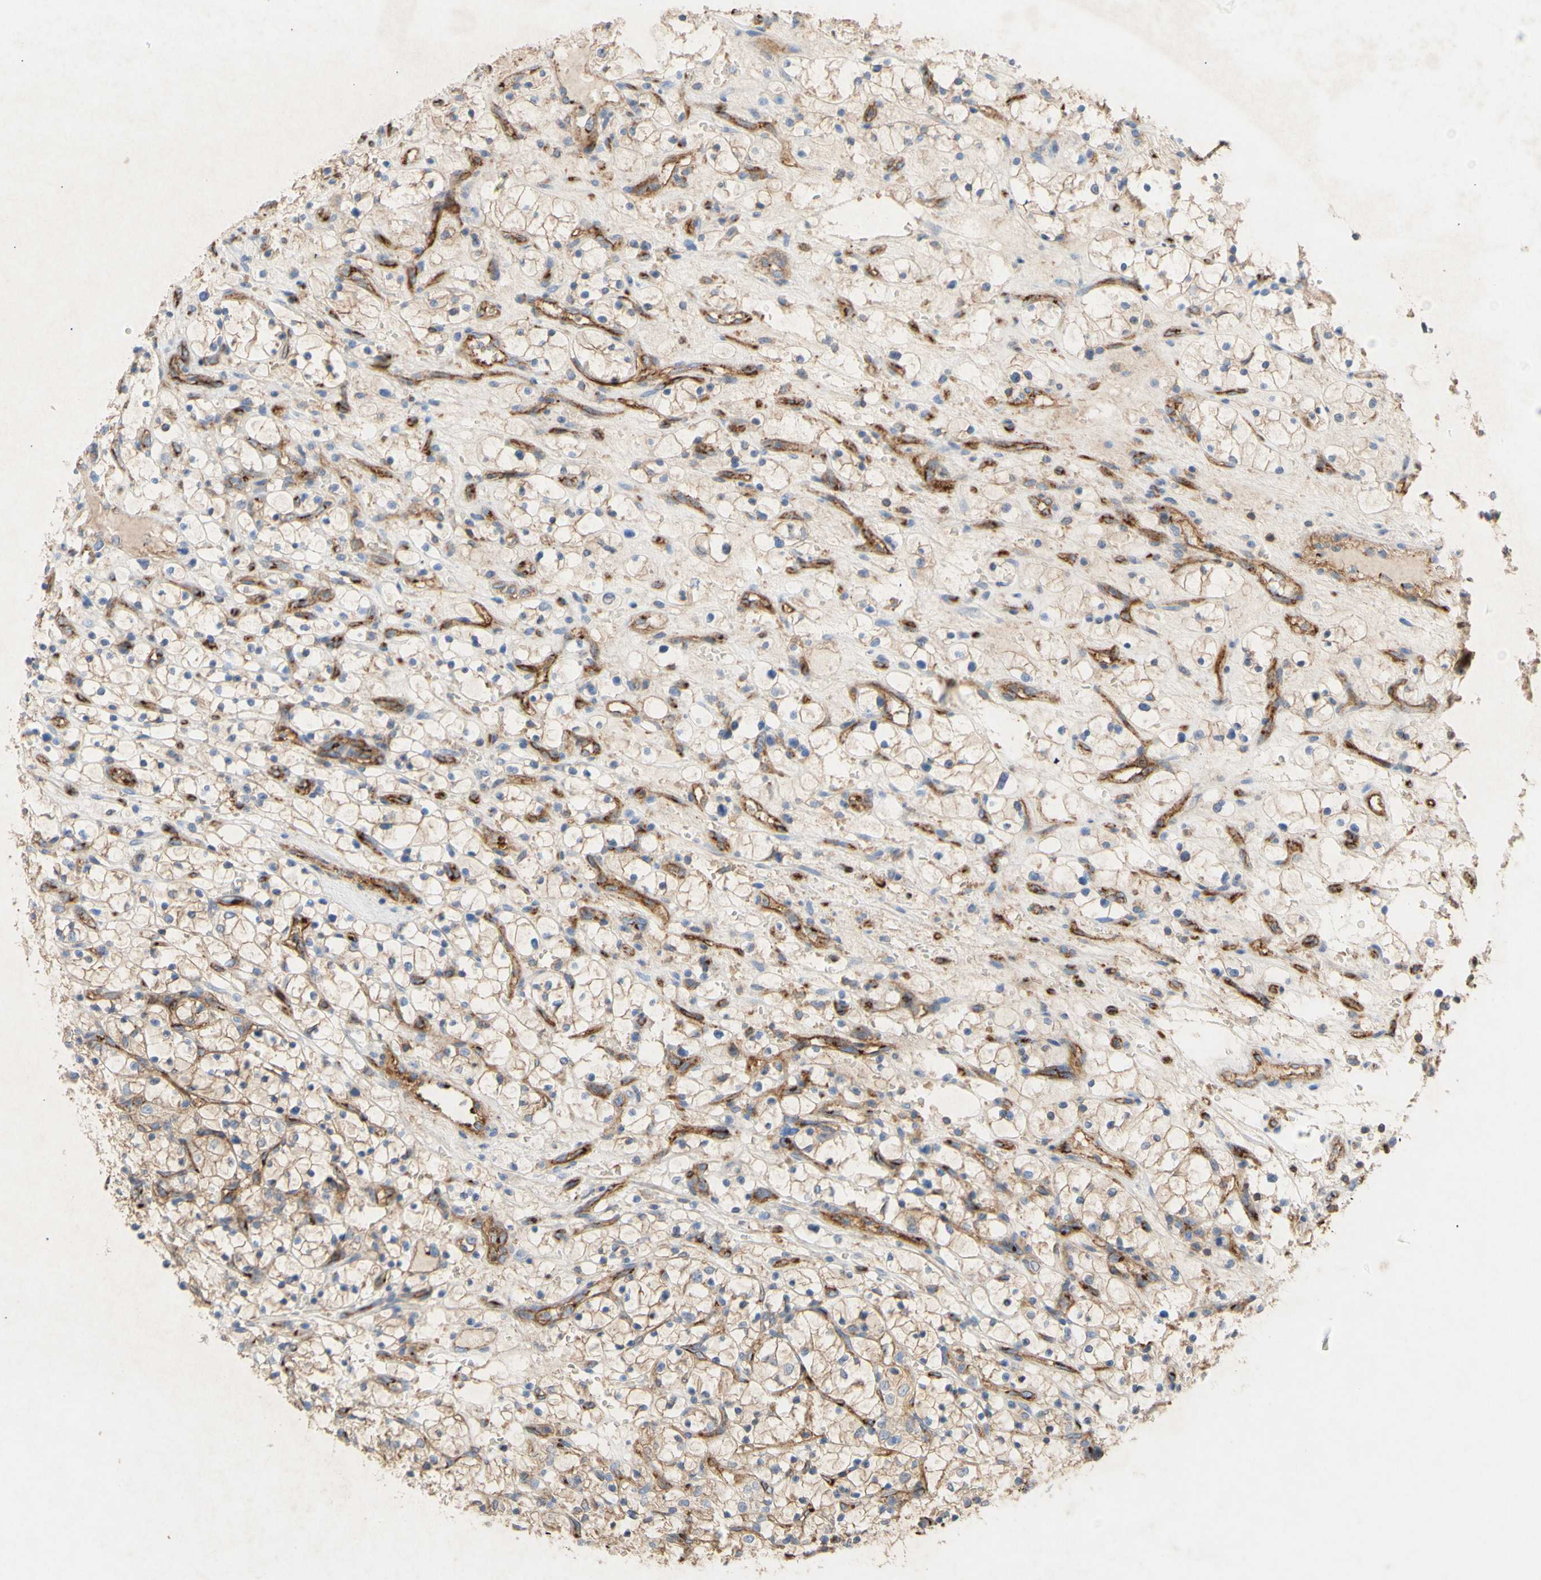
{"staining": {"intensity": "weak", "quantity": ">75%", "location": "cytoplasmic/membranous"}, "tissue": "renal cancer", "cell_type": "Tumor cells", "image_type": "cancer", "snomed": [{"axis": "morphology", "description": "Adenocarcinoma, NOS"}, {"axis": "topography", "description": "Kidney"}], "caption": "Immunohistochemistry (IHC) of human adenocarcinoma (renal) displays low levels of weak cytoplasmic/membranous expression in about >75% of tumor cells.", "gene": "ATP2A3", "patient": {"sex": "female", "age": 69}}